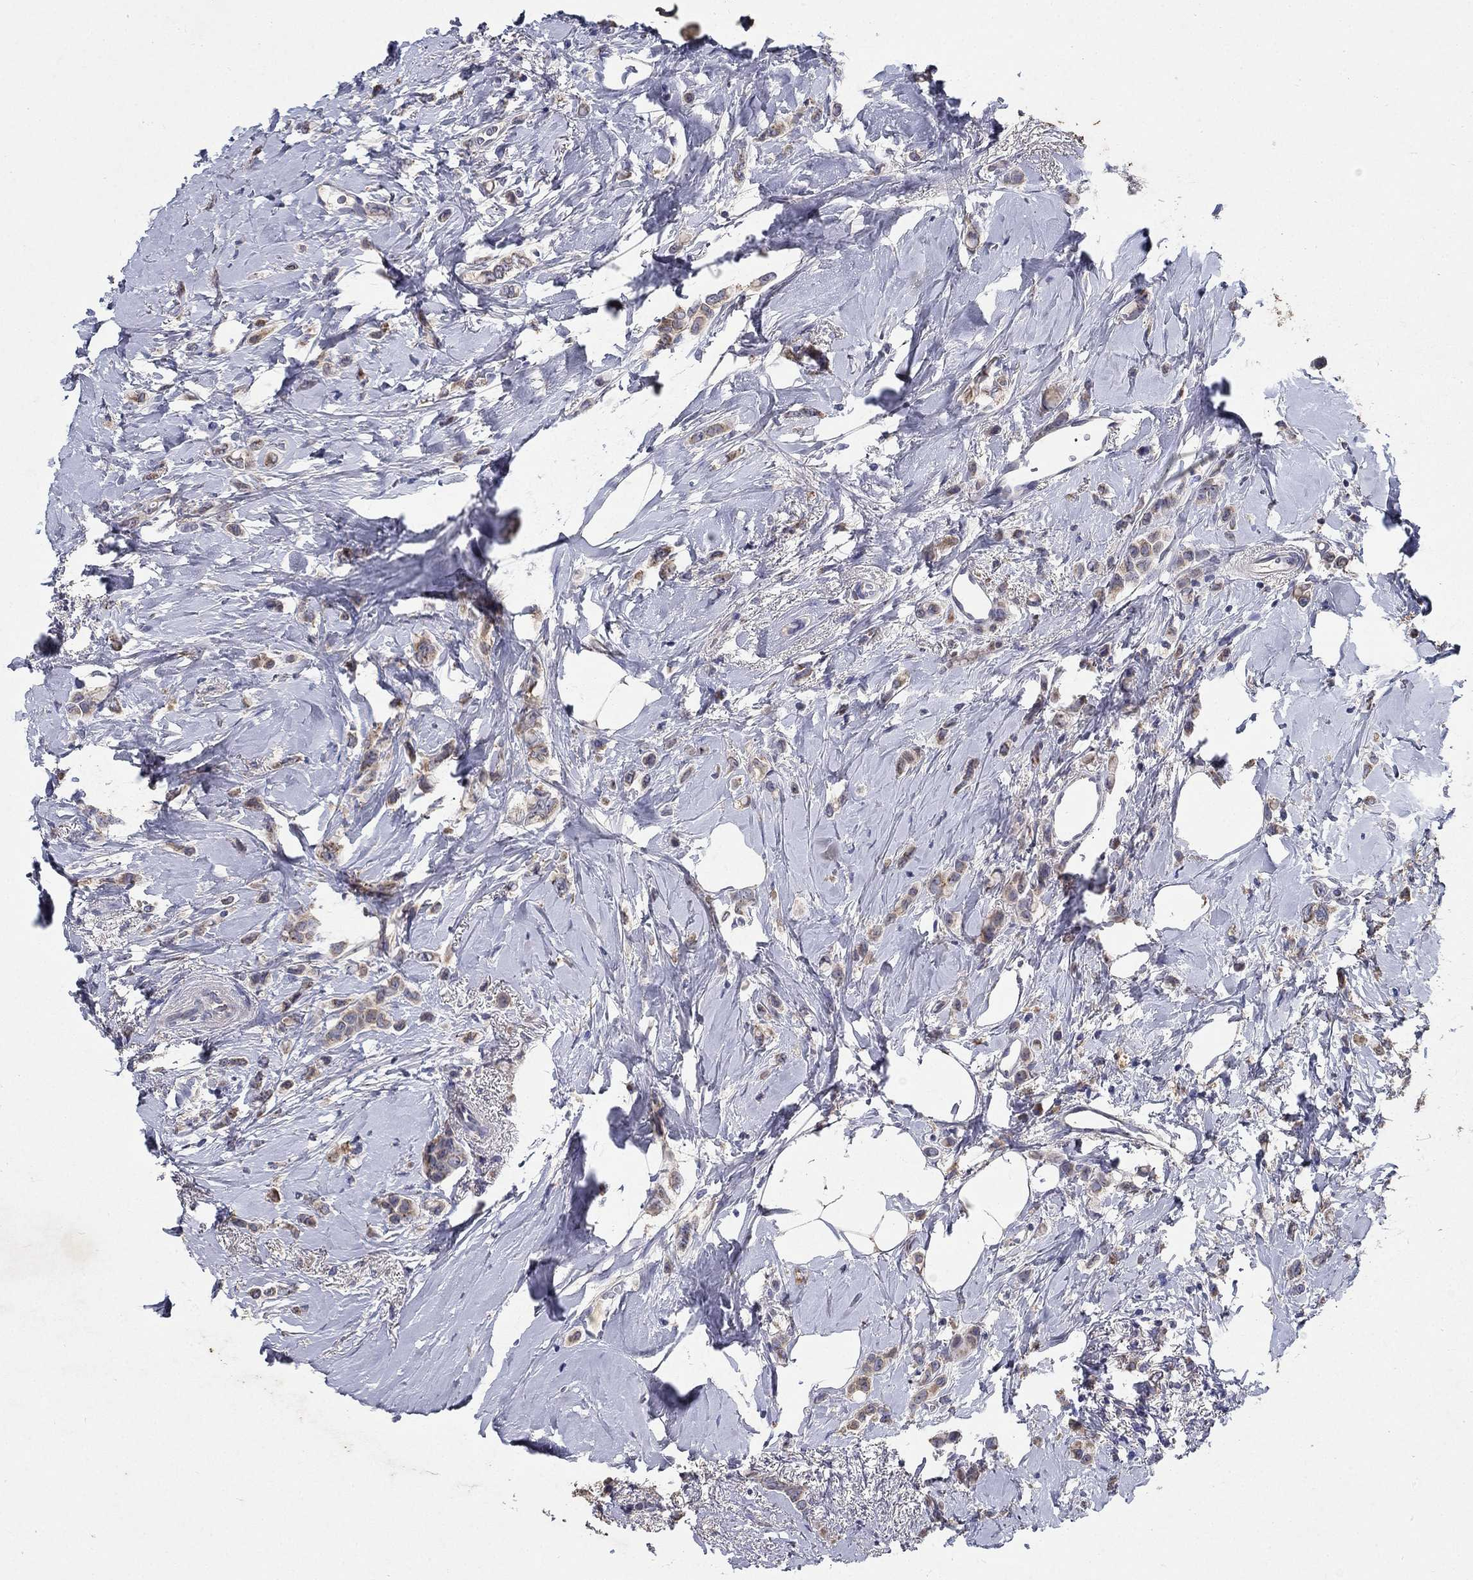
{"staining": {"intensity": "moderate", "quantity": "<25%", "location": "cytoplasmic/membranous"}, "tissue": "breast cancer", "cell_type": "Tumor cells", "image_type": "cancer", "snomed": [{"axis": "morphology", "description": "Lobular carcinoma"}, {"axis": "topography", "description": "Breast"}], "caption": "This is a histology image of immunohistochemistry (IHC) staining of lobular carcinoma (breast), which shows moderate positivity in the cytoplasmic/membranous of tumor cells.", "gene": "PROZ", "patient": {"sex": "female", "age": 66}}